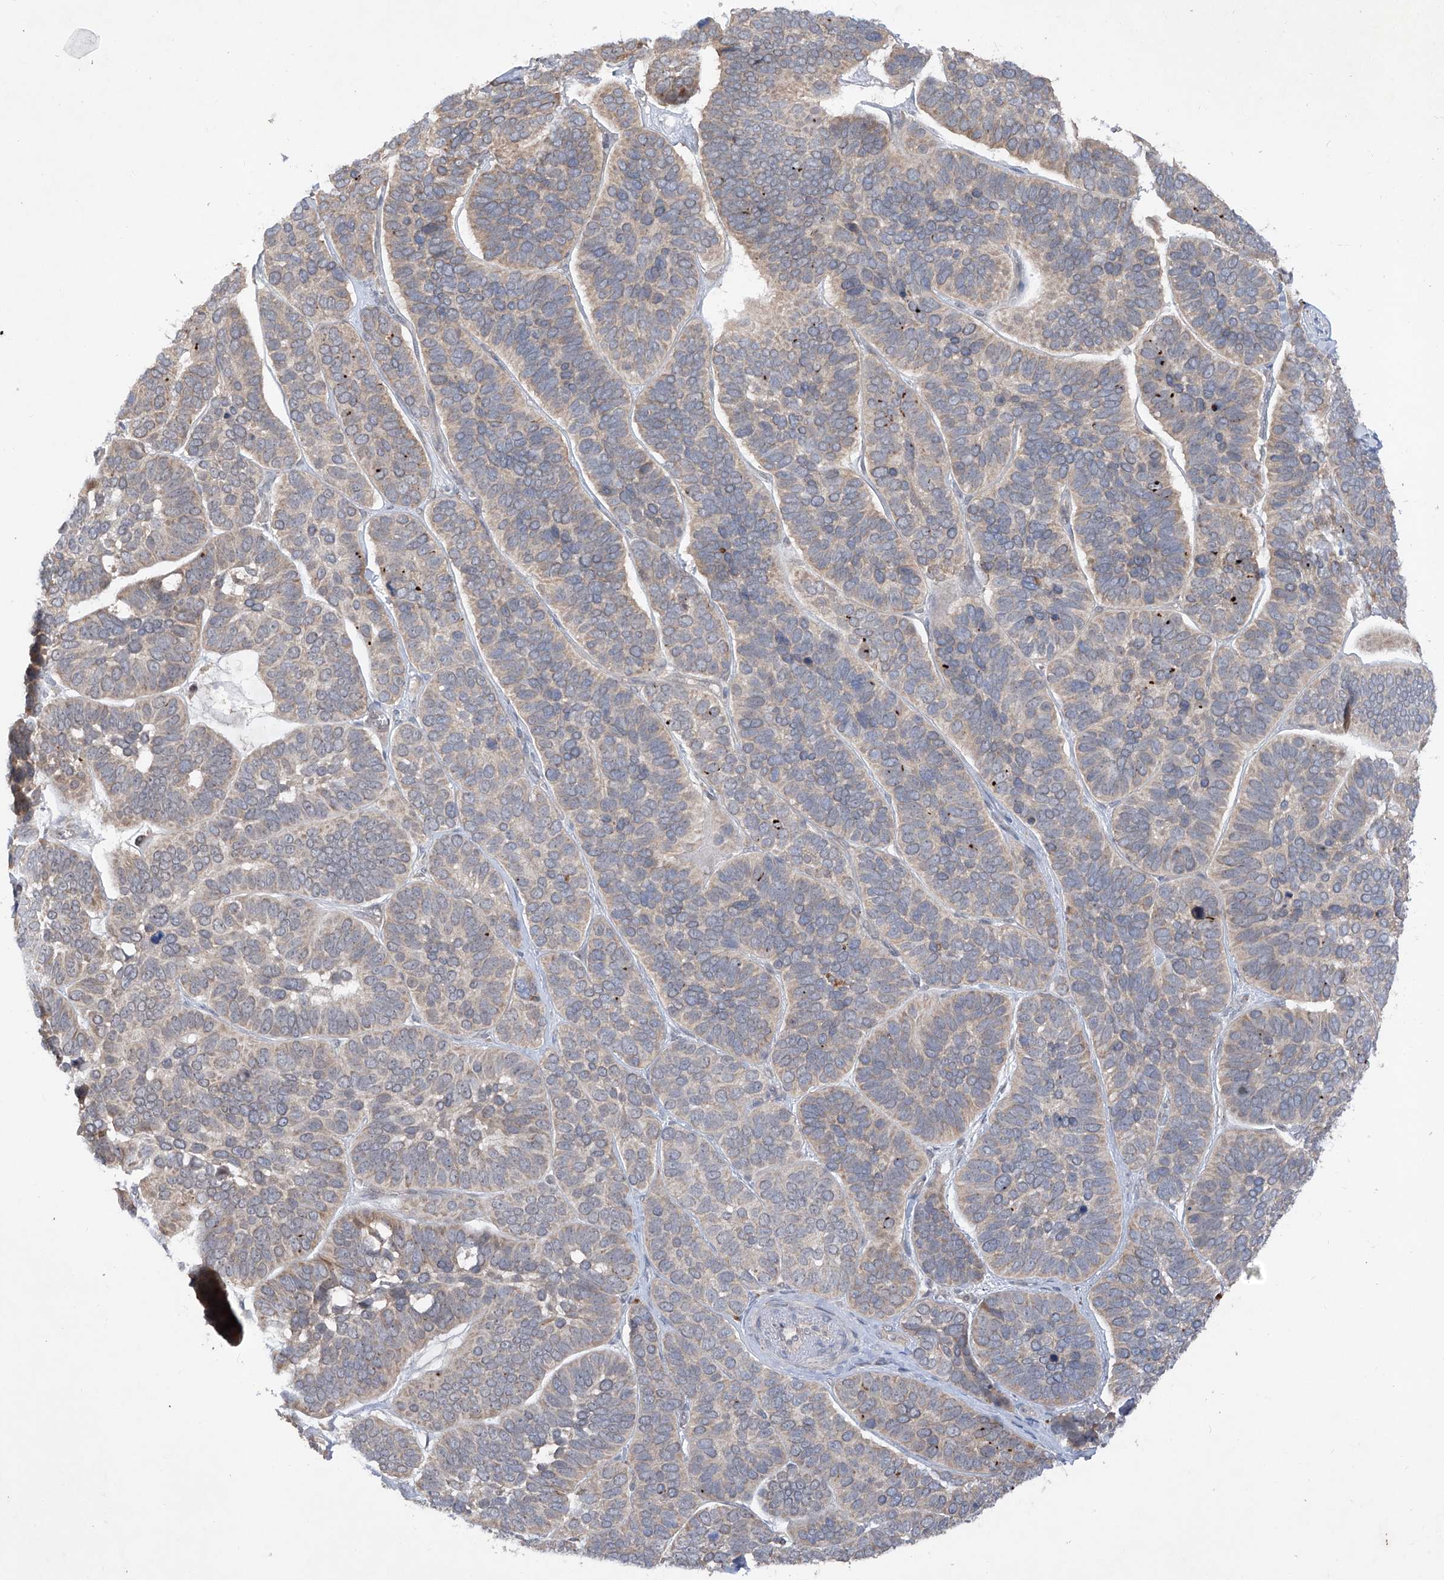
{"staining": {"intensity": "negative", "quantity": "none", "location": "none"}, "tissue": "skin cancer", "cell_type": "Tumor cells", "image_type": "cancer", "snomed": [{"axis": "morphology", "description": "Basal cell carcinoma"}, {"axis": "topography", "description": "Skin"}], "caption": "Human skin cancer stained for a protein using IHC reveals no staining in tumor cells.", "gene": "FAM135A", "patient": {"sex": "male", "age": 62}}